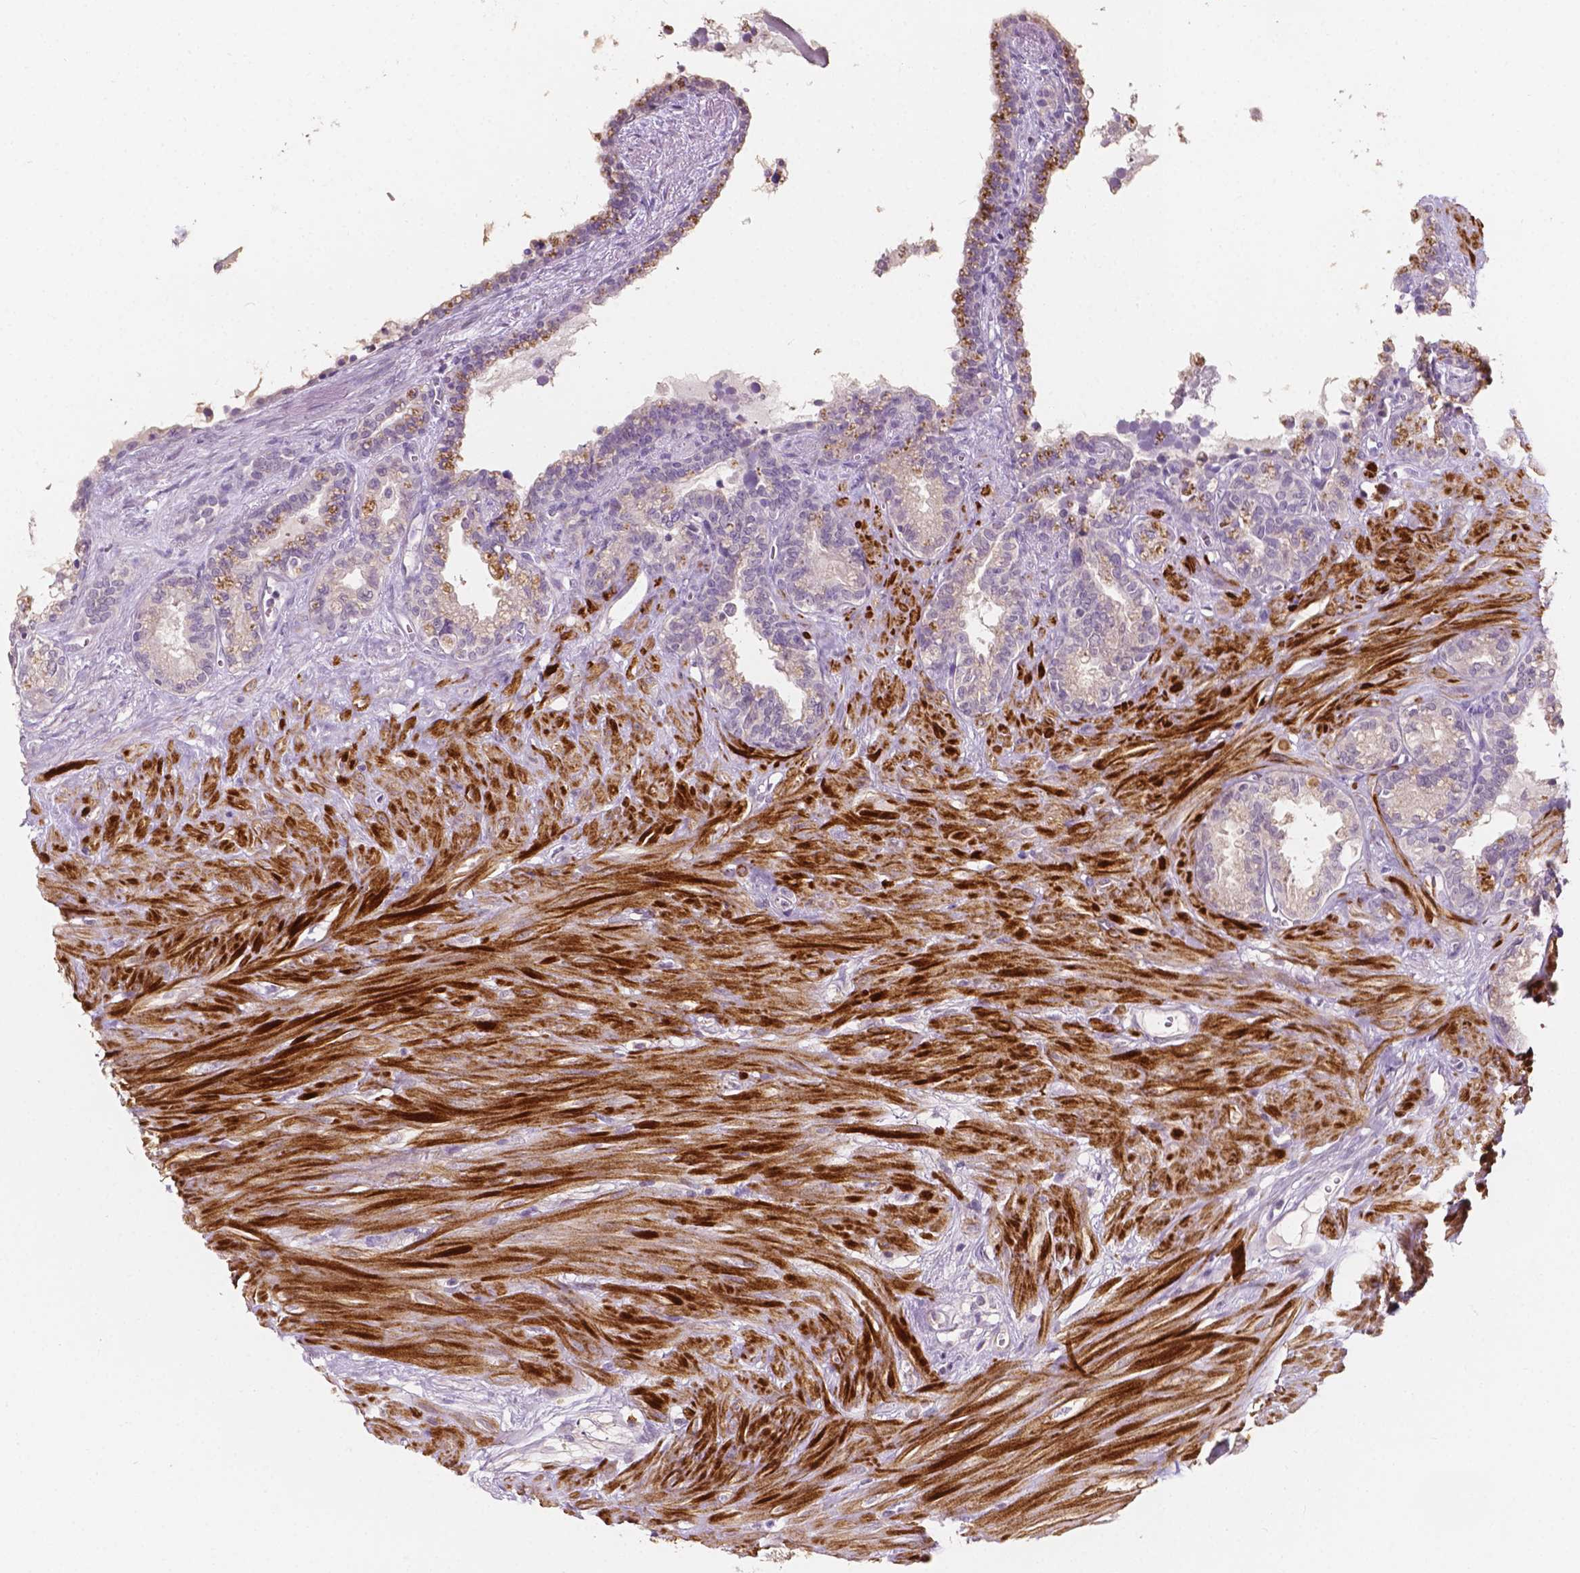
{"staining": {"intensity": "negative", "quantity": "none", "location": "none"}, "tissue": "seminal vesicle", "cell_type": "Glandular cells", "image_type": "normal", "snomed": [{"axis": "morphology", "description": "Normal tissue, NOS"}, {"axis": "morphology", "description": "Urothelial carcinoma, NOS"}, {"axis": "topography", "description": "Urinary bladder"}, {"axis": "topography", "description": "Seminal veicle"}], "caption": "This is an immunohistochemistry micrograph of unremarkable human seminal vesicle. There is no positivity in glandular cells.", "gene": "SIRT2", "patient": {"sex": "male", "age": 76}}